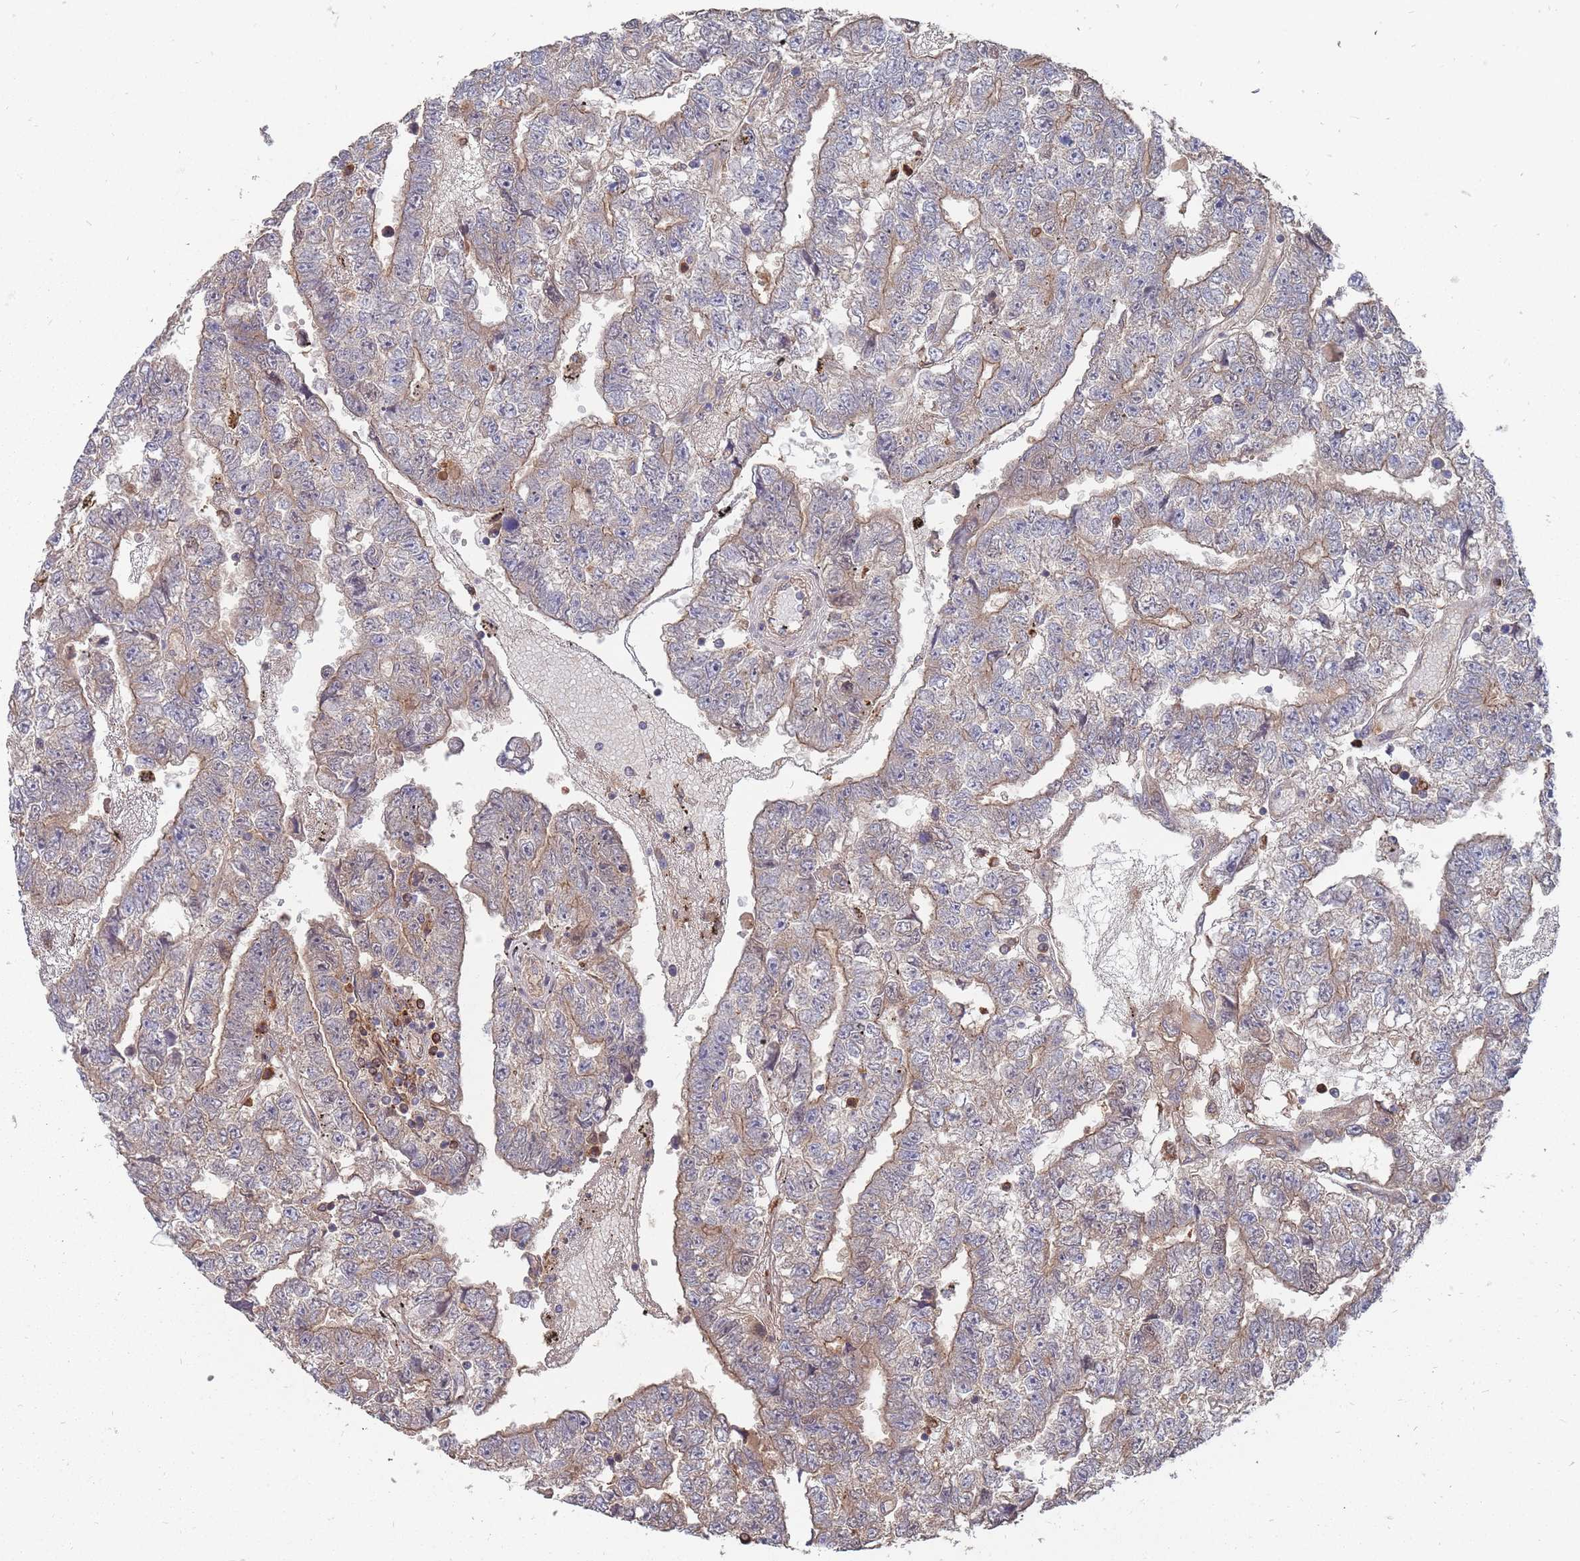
{"staining": {"intensity": "weak", "quantity": "25%-75%", "location": "cytoplasmic/membranous"}, "tissue": "testis cancer", "cell_type": "Tumor cells", "image_type": "cancer", "snomed": [{"axis": "morphology", "description": "Carcinoma, Embryonal, NOS"}, {"axis": "topography", "description": "Testis"}], "caption": "Weak cytoplasmic/membranous protein positivity is identified in about 25%-75% of tumor cells in testis embryonal carcinoma. The staining is performed using DAB (3,3'-diaminobenzidine) brown chromogen to label protein expression. The nuclei are counter-stained blue using hematoxylin.", "gene": "THSD7B", "patient": {"sex": "male", "age": 25}}